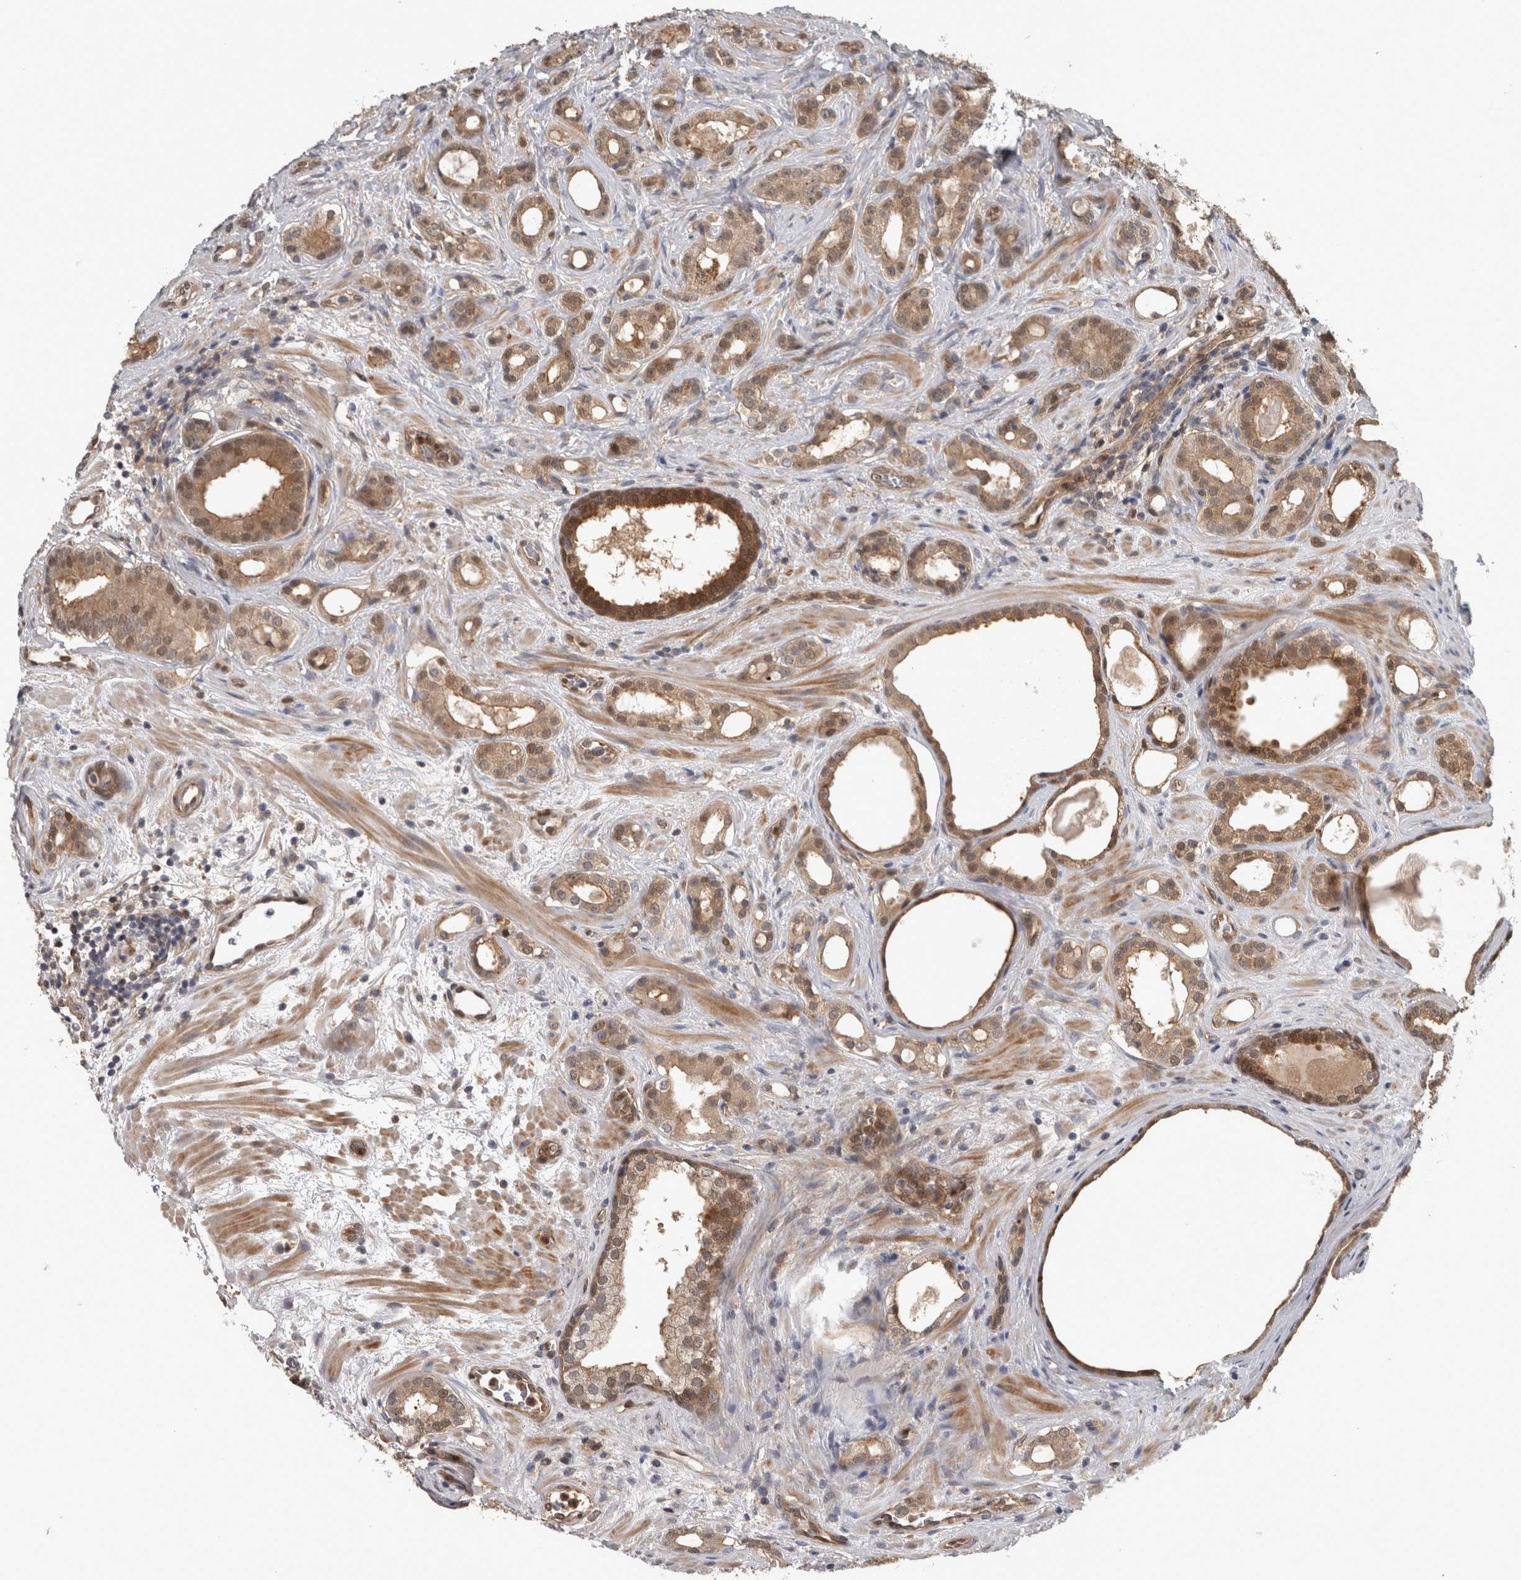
{"staining": {"intensity": "moderate", "quantity": ">75%", "location": "cytoplasmic/membranous,nuclear"}, "tissue": "prostate cancer", "cell_type": "Tumor cells", "image_type": "cancer", "snomed": [{"axis": "morphology", "description": "Adenocarcinoma, High grade"}, {"axis": "topography", "description": "Prostate"}], "caption": "Tumor cells exhibit medium levels of moderate cytoplasmic/membranous and nuclear expression in about >75% of cells in prostate adenocarcinoma (high-grade). (Stains: DAB (3,3'-diaminobenzidine) in brown, nuclei in blue, Microscopy: brightfield microscopy at high magnification).", "gene": "NAPRT", "patient": {"sex": "male", "age": 60}}